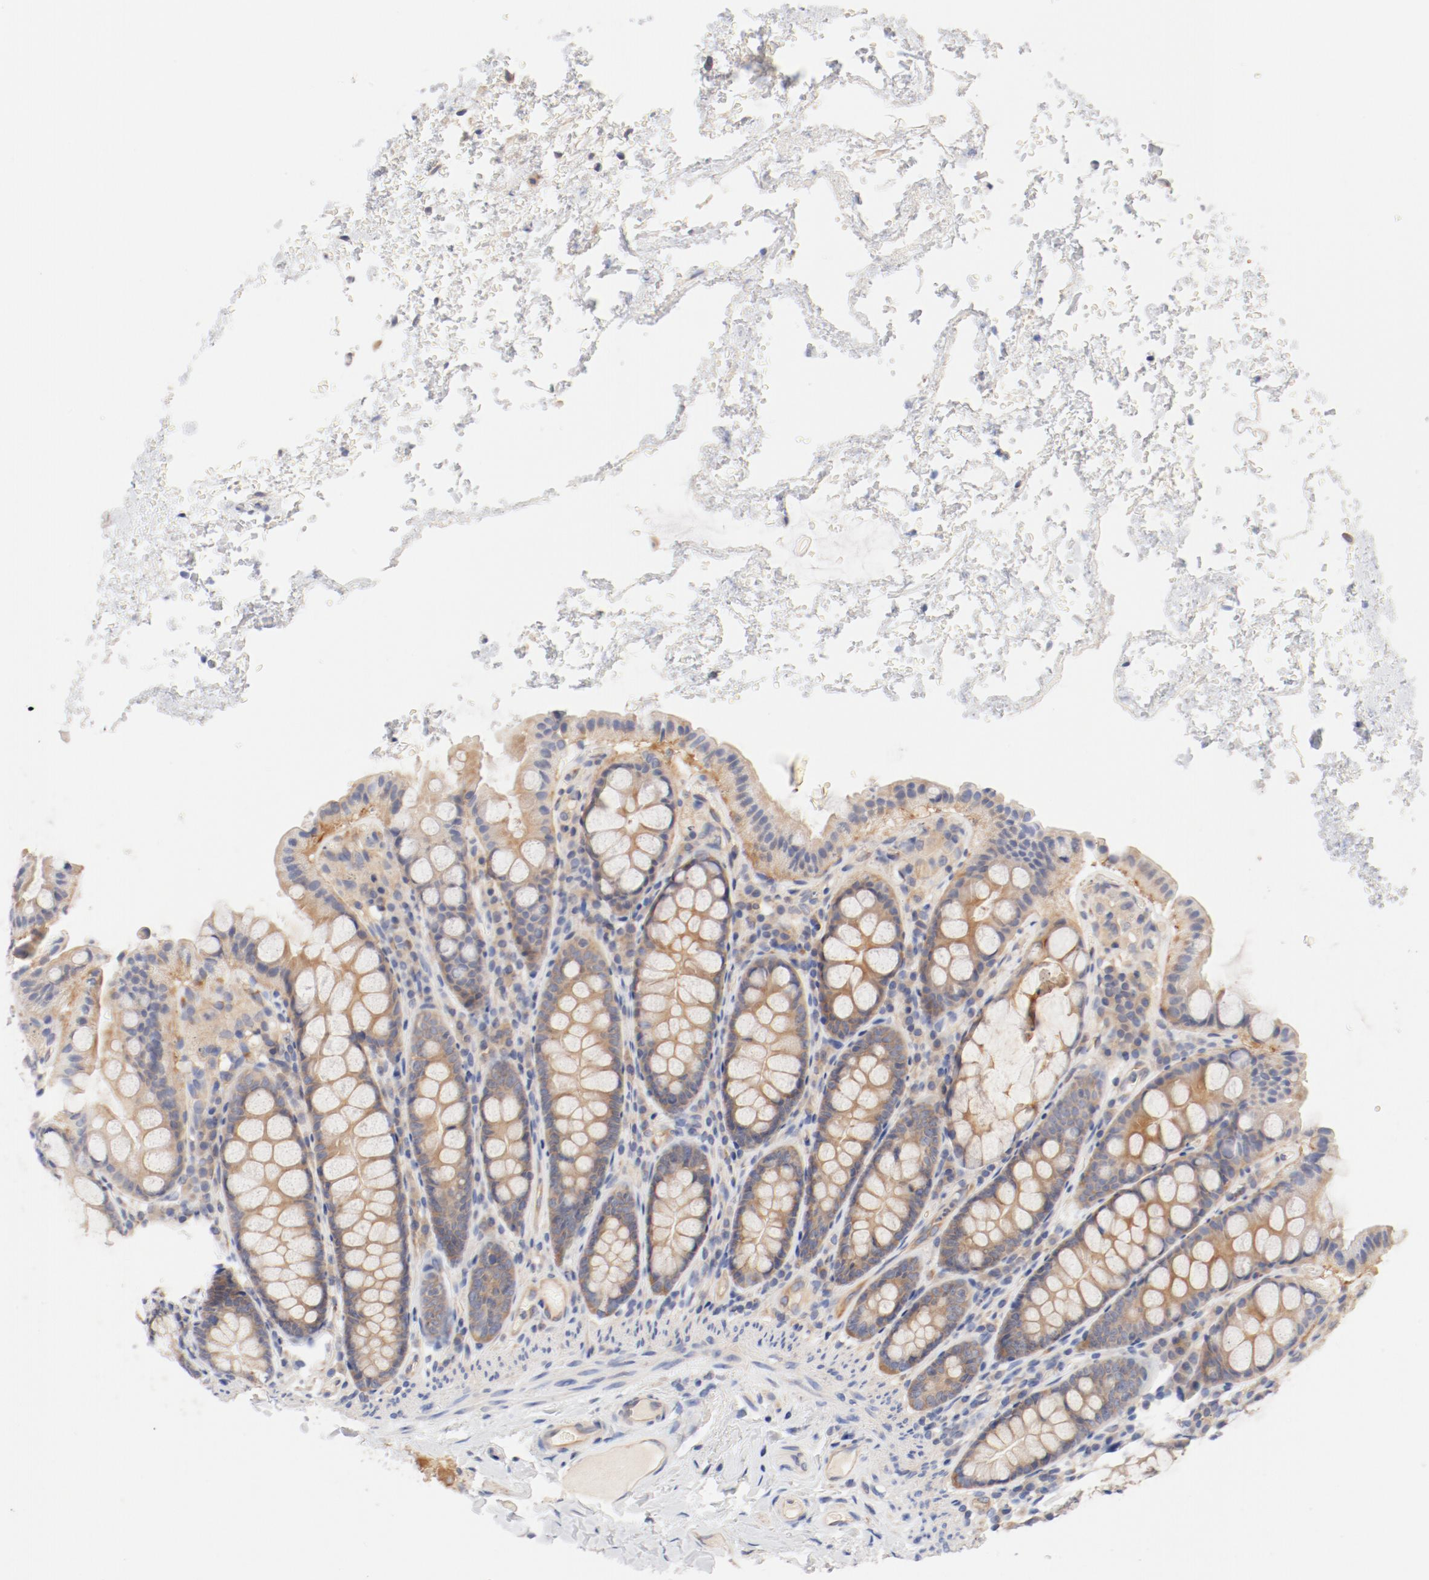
{"staining": {"intensity": "weak", "quantity": ">75%", "location": "cytoplasmic/membranous"}, "tissue": "colon", "cell_type": "Endothelial cells", "image_type": "normal", "snomed": [{"axis": "morphology", "description": "Normal tissue, NOS"}, {"axis": "topography", "description": "Colon"}], "caption": "This photomicrograph exhibits immunohistochemistry staining of normal colon, with low weak cytoplasmic/membranous staining in about >75% of endothelial cells.", "gene": "DYNC1H1", "patient": {"sex": "female", "age": 61}}